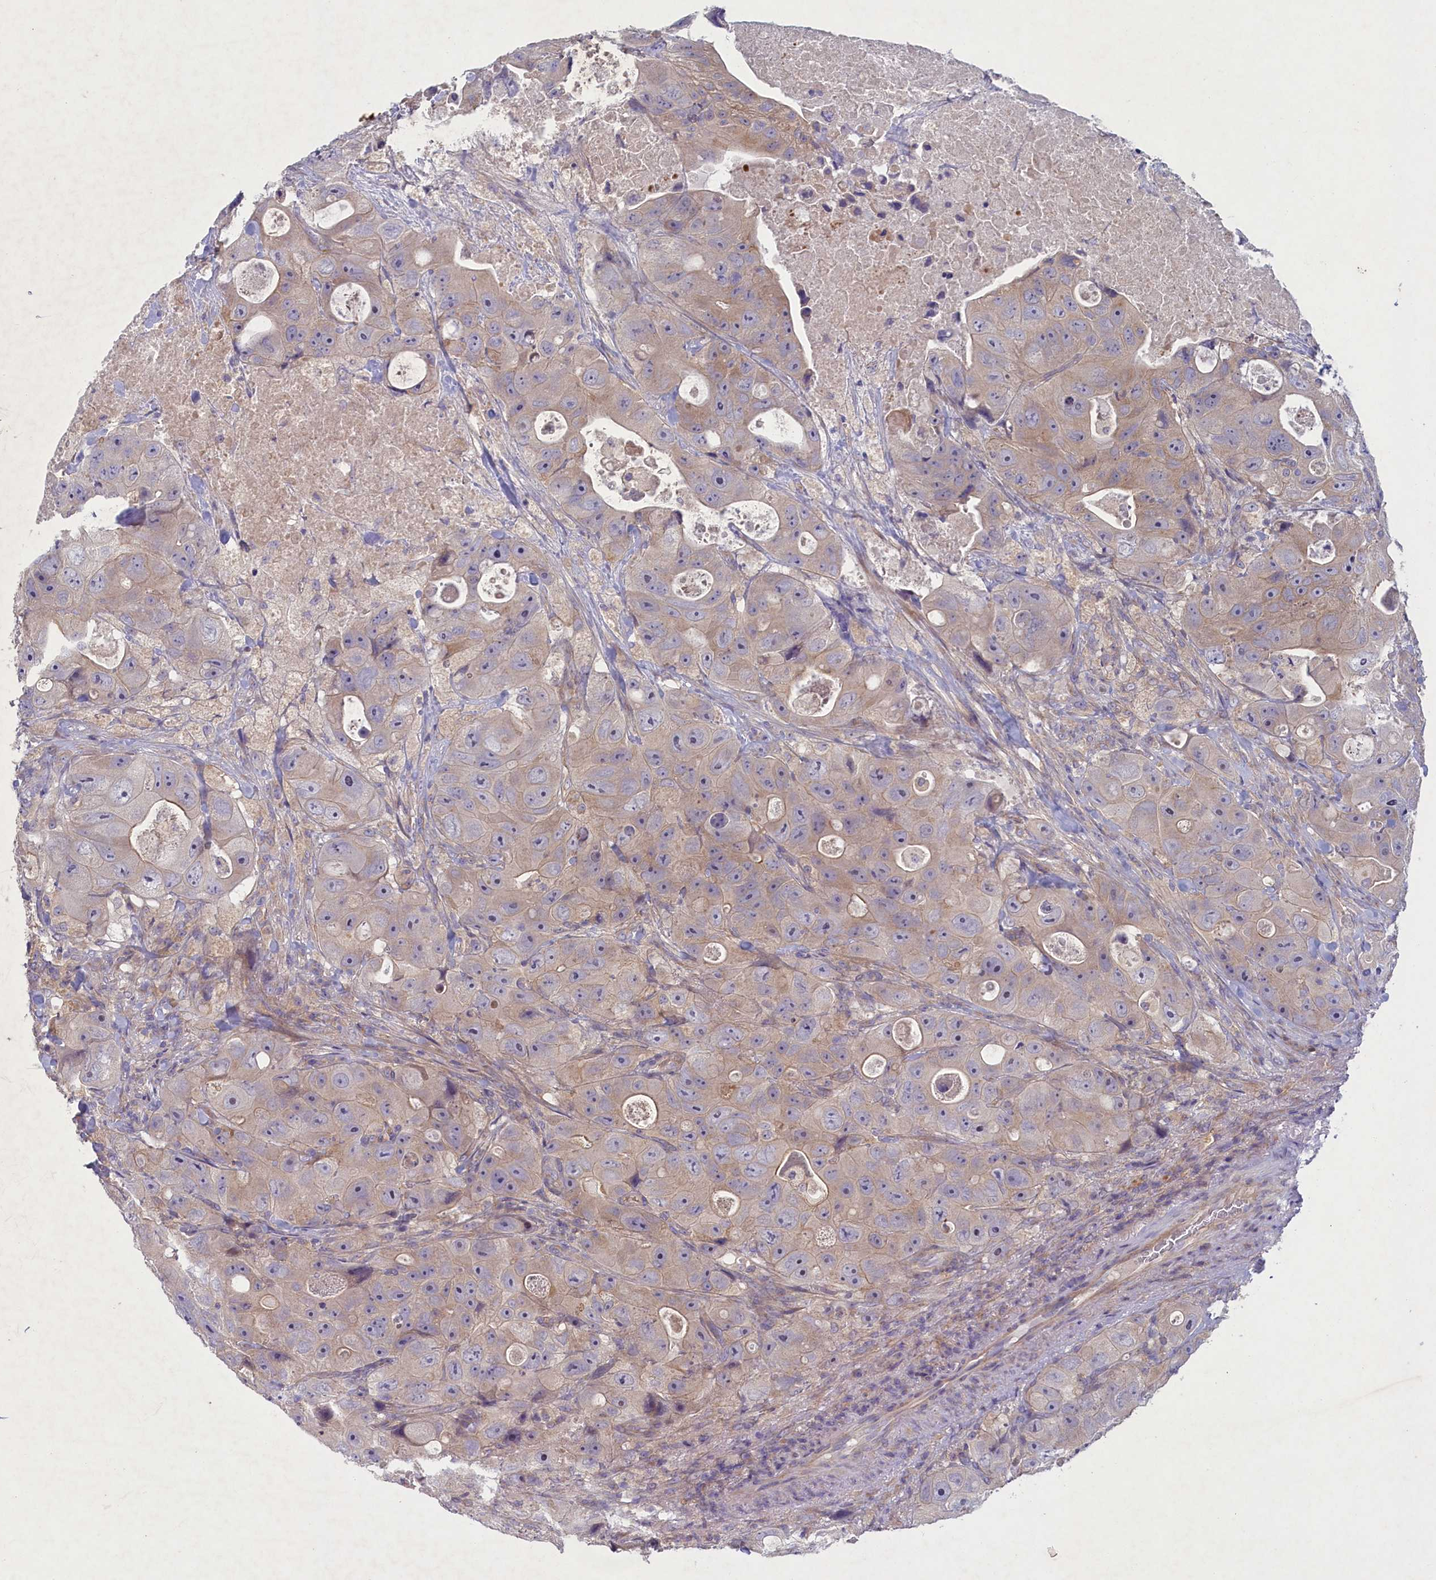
{"staining": {"intensity": "weak", "quantity": ">75%", "location": "cytoplasmic/membranous"}, "tissue": "colorectal cancer", "cell_type": "Tumor cells", "image_type": "cancer", "snomed": [{"axis": "morphology", "description": "Adenocarcinoma, NOS"}, {"axis": "topography", "description": "Colon"}], "caption": "IHC (DAB (3,3'-diaminobenzidine)) staining of colorectal adenocarcinoma demonstrates weak cytoplasmic/membranous protein positivity in about >75% of tumor cells. The protein is stained brown, and the nuclei are stained in blue (DAB (3,3'-diaminobenzidine) IHC with brightfield microscopy, high magnification).", "gene": "PLEKHG6", "patient": {"sex": "female", "age": 46}}